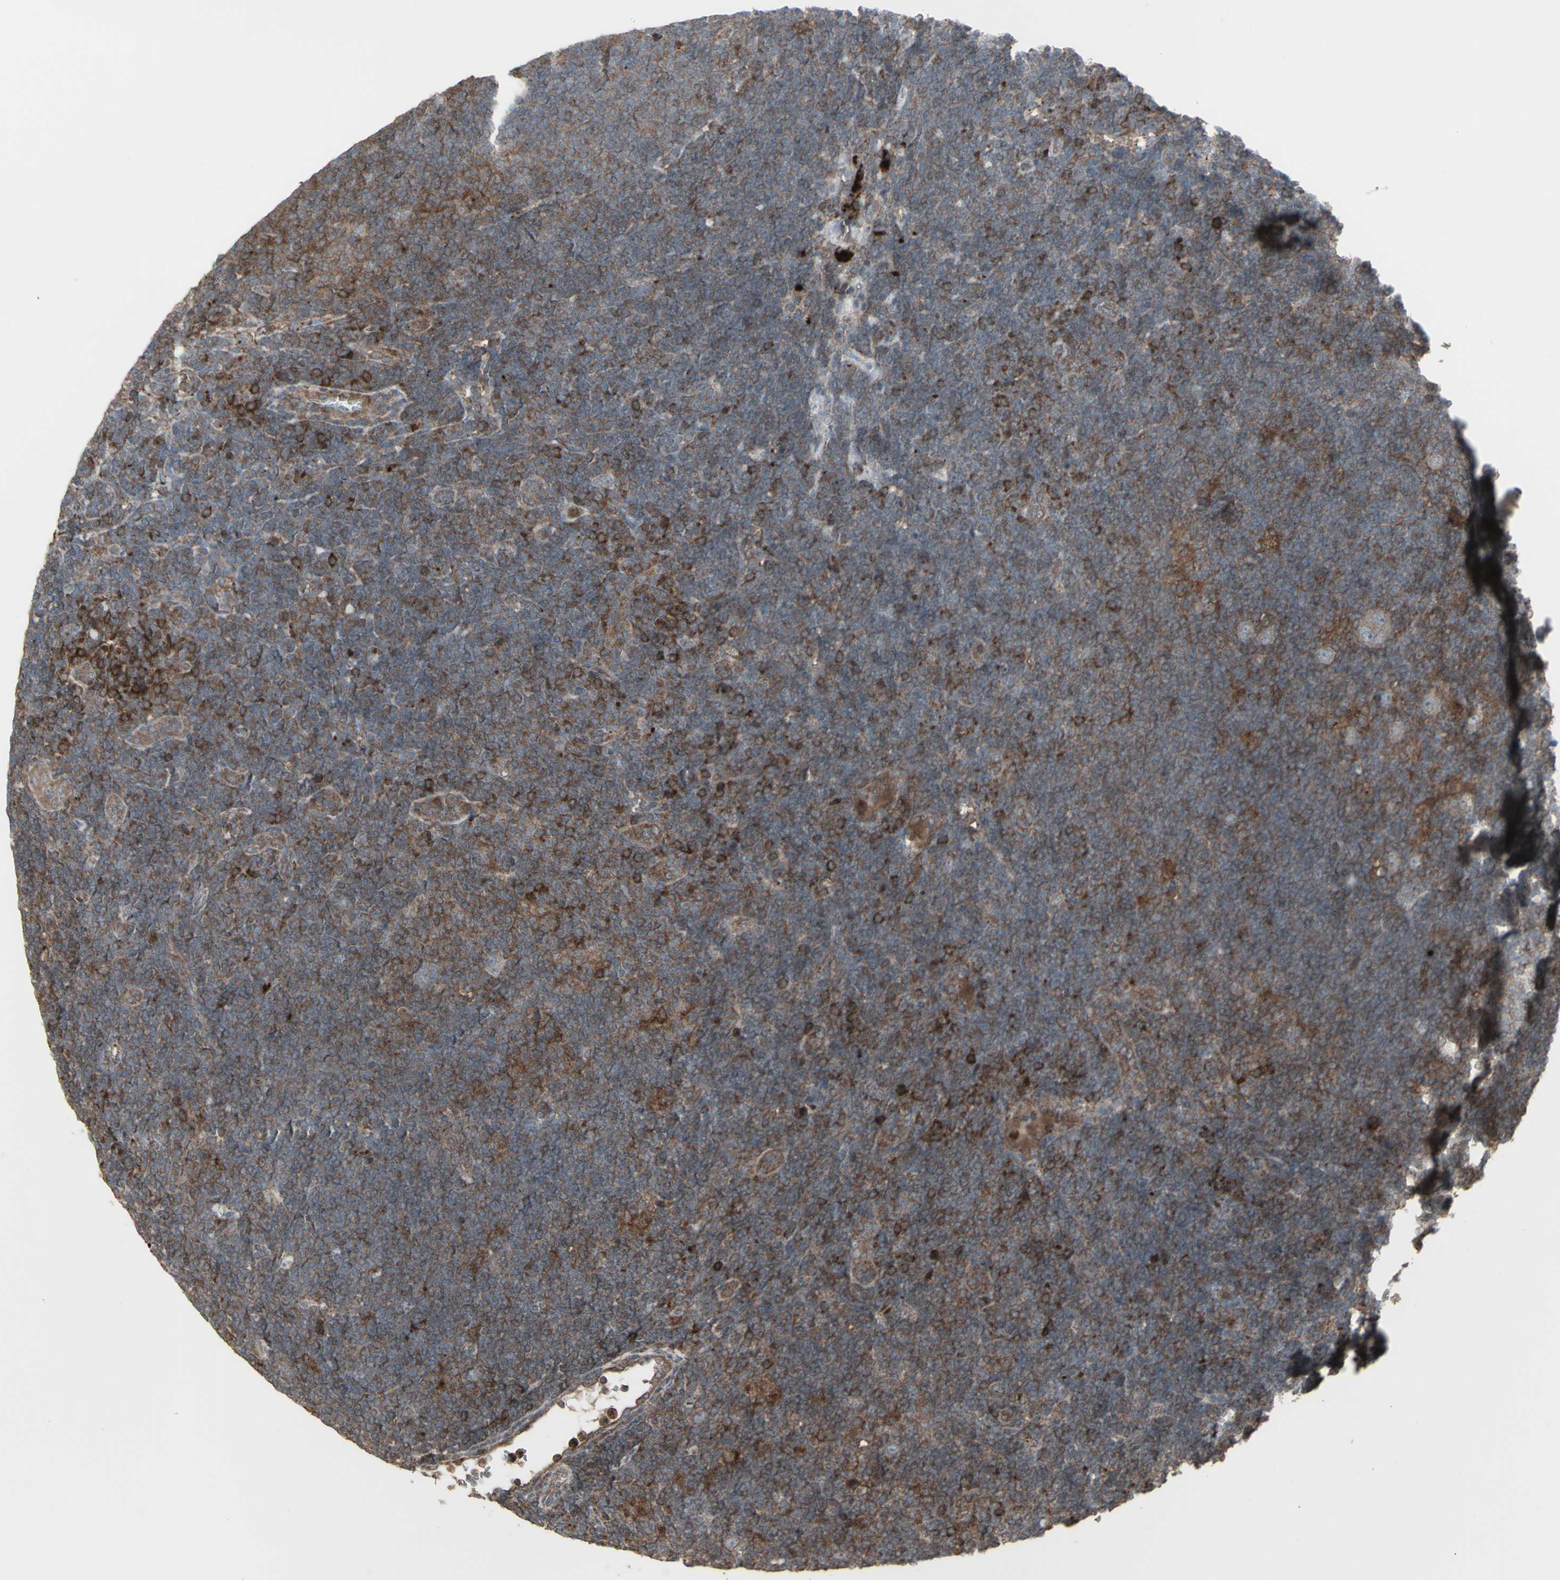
{"staining": {"intensity": "strong", "quantity": "<25%", "location": "cytoplasmic/membranous"}, "tissue": "lymphoma", "cell_type": "Tumor cells", "image_type": "cancer", "snomed": [{"axis": "morphology", "description": "Hodgkin's disease, NOS"}, {"axis": "topography", "description": "Lymph node"}], "caption": "Tumor cells exhibit medium levels of strong cytoplasmic/membranous staining in about <25% of cells in human Hodgkin's disease.", "gene": "RNASEL", "patient": {"sex": "female", "age": 57}}